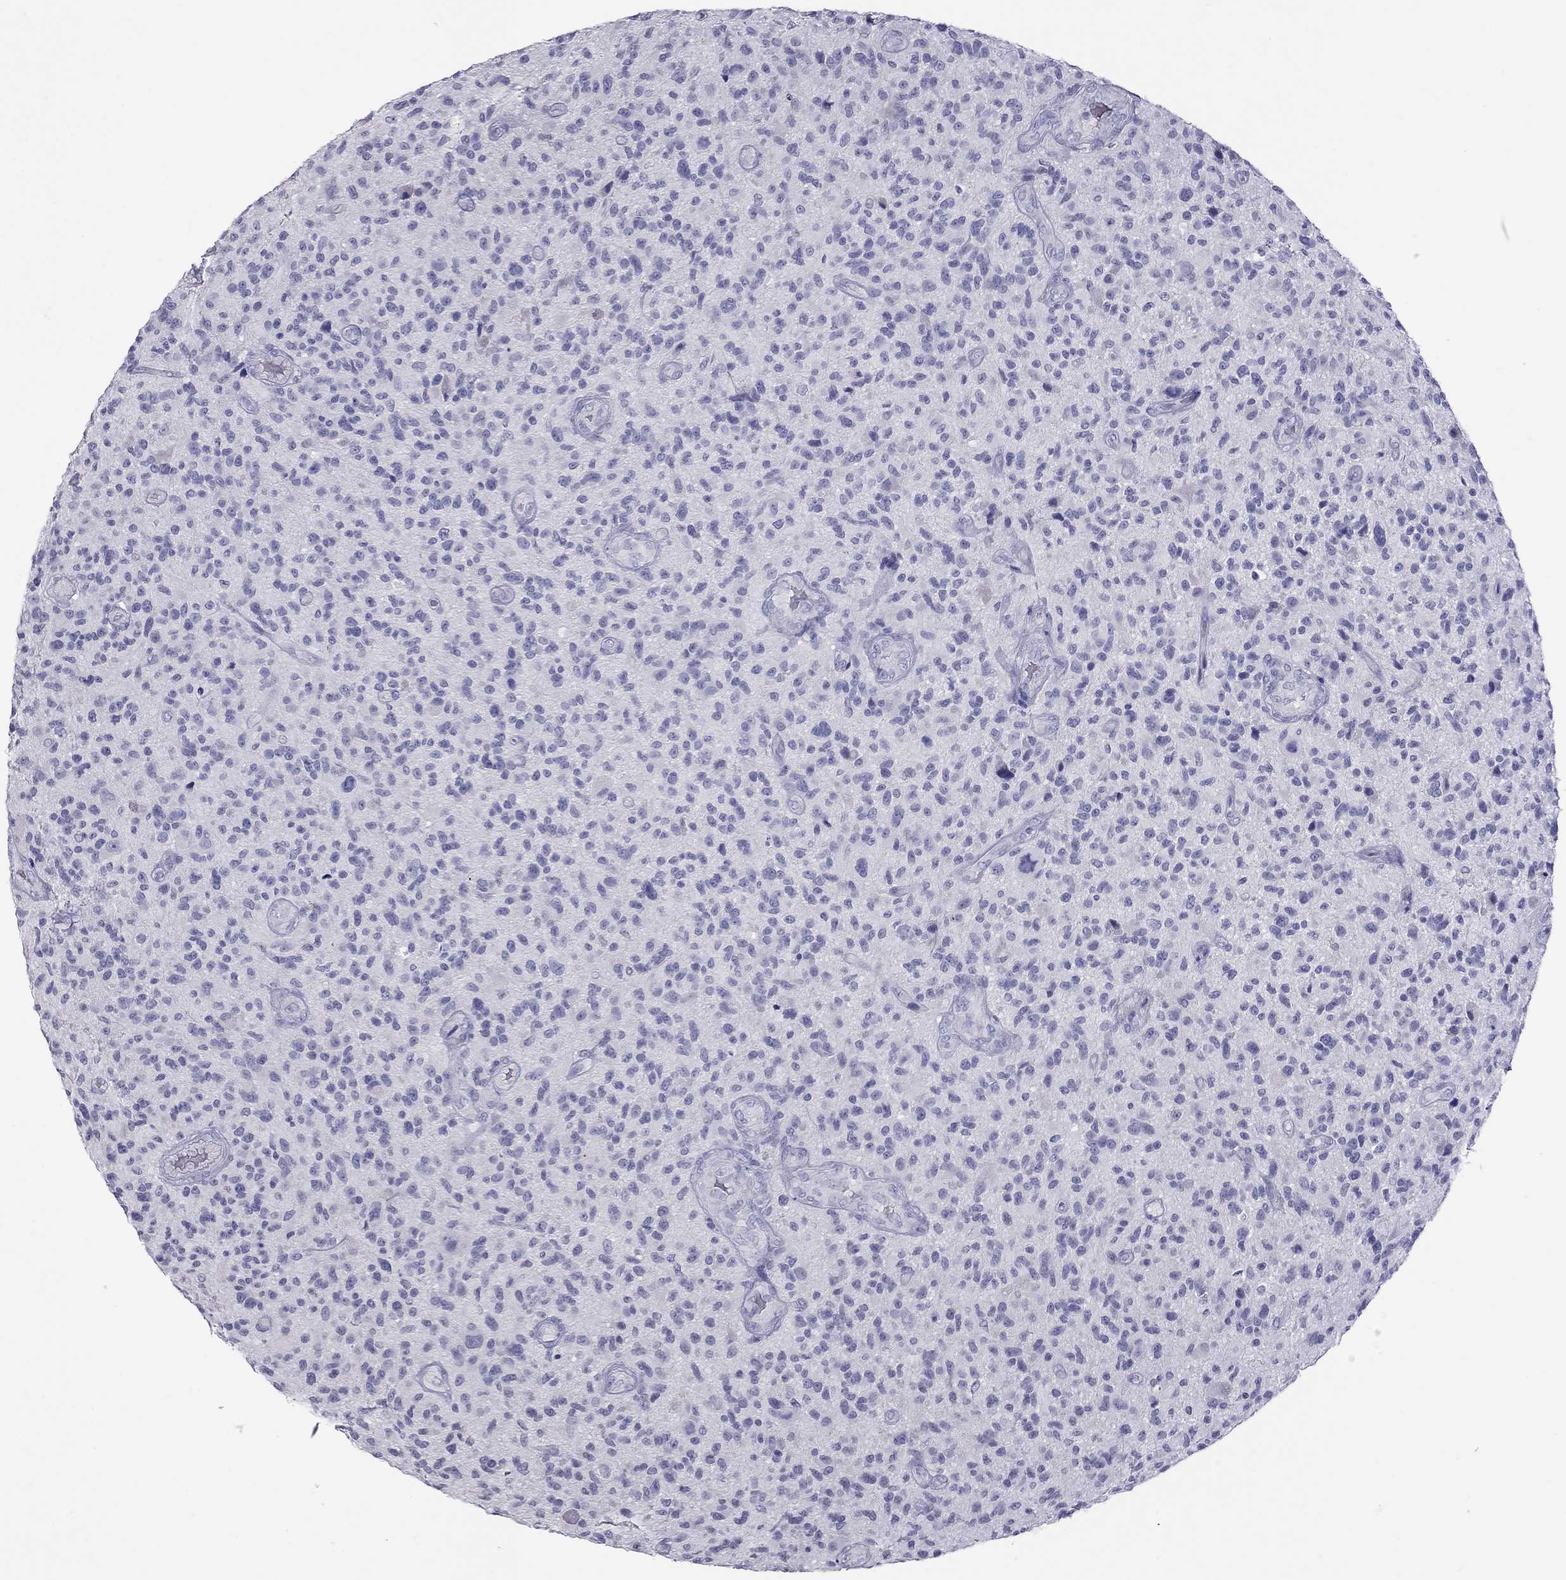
{"staining": {"intensity": "negative", "quantity": "none", "location": "none"}, "tissue": "glioma", "cell_type": "Tumor cells", "image_type": "cancer", "snomed": [{"axis": "morphology", "description": "Glioma, malignant, High grade"}, {"axis": "topography", "description": "Brain"}], "caption": "This is an immunohistochemistry micrograph of glioma. There is no staining in tumor cells.", "gene": "MUC16", "patient": {"sex": "male", "age": 47}}